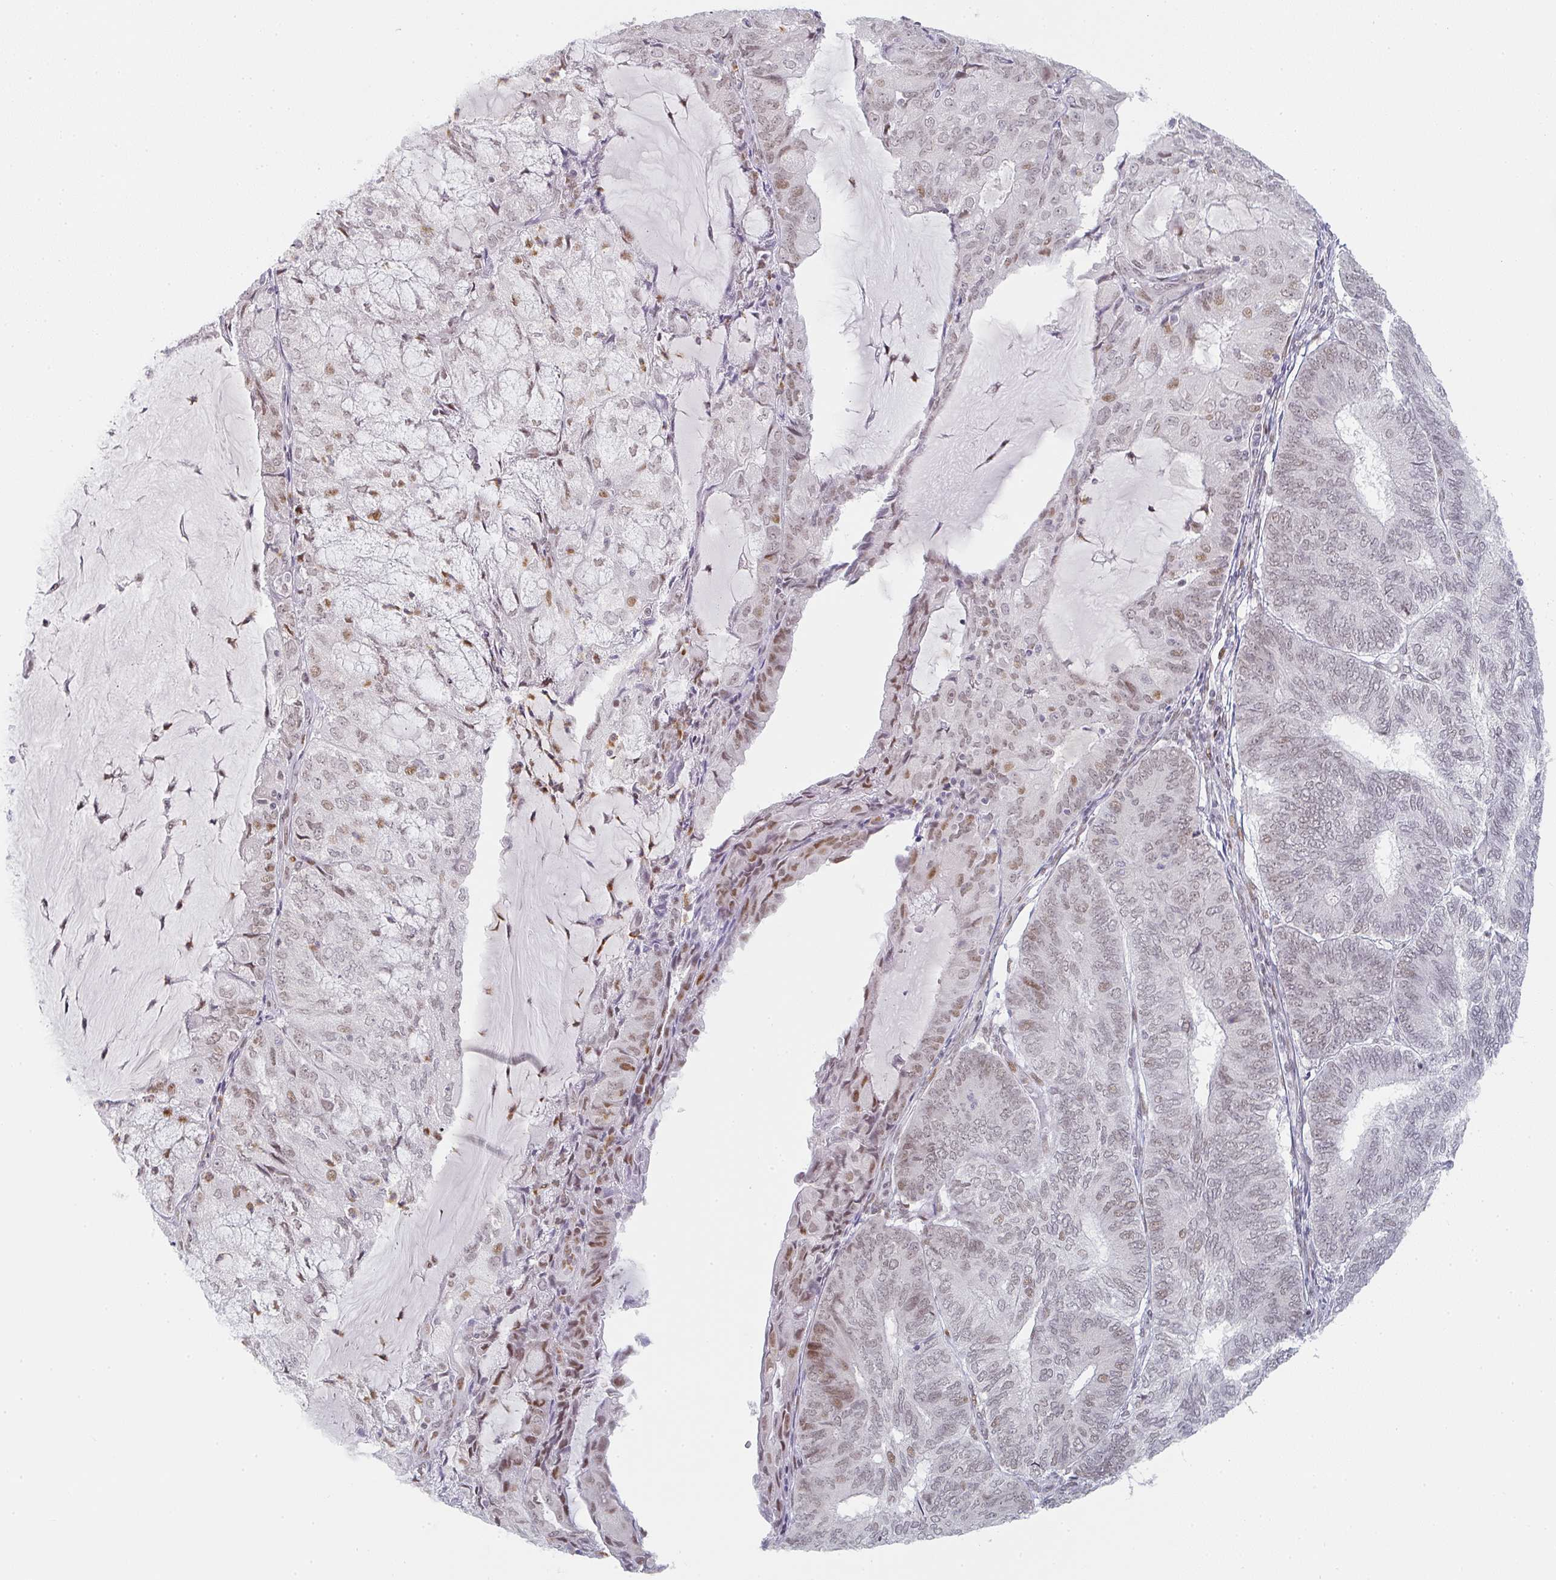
{"staining": {"intensity": "moderate", "quantity": "25%-75%", "location": "nuclear"}, "tissue": "endometrial cancer", "cell_type": "Tumor cells", "image_type": "cancer", "snomed": [{"axis": "morphology", "description": "Adenocarcinoma, NOS"}, {"axis": "topography", "description": "Endometrium"}], "caption": "Endometrial cancer (adenocarcinoma) stained with immunohistochemistry (IHC) reveals moderate nuclear expression in about 25%-75% of tumor cells.", "gene": "LIN54", "patient": {"sex": "female", "age": 81}}